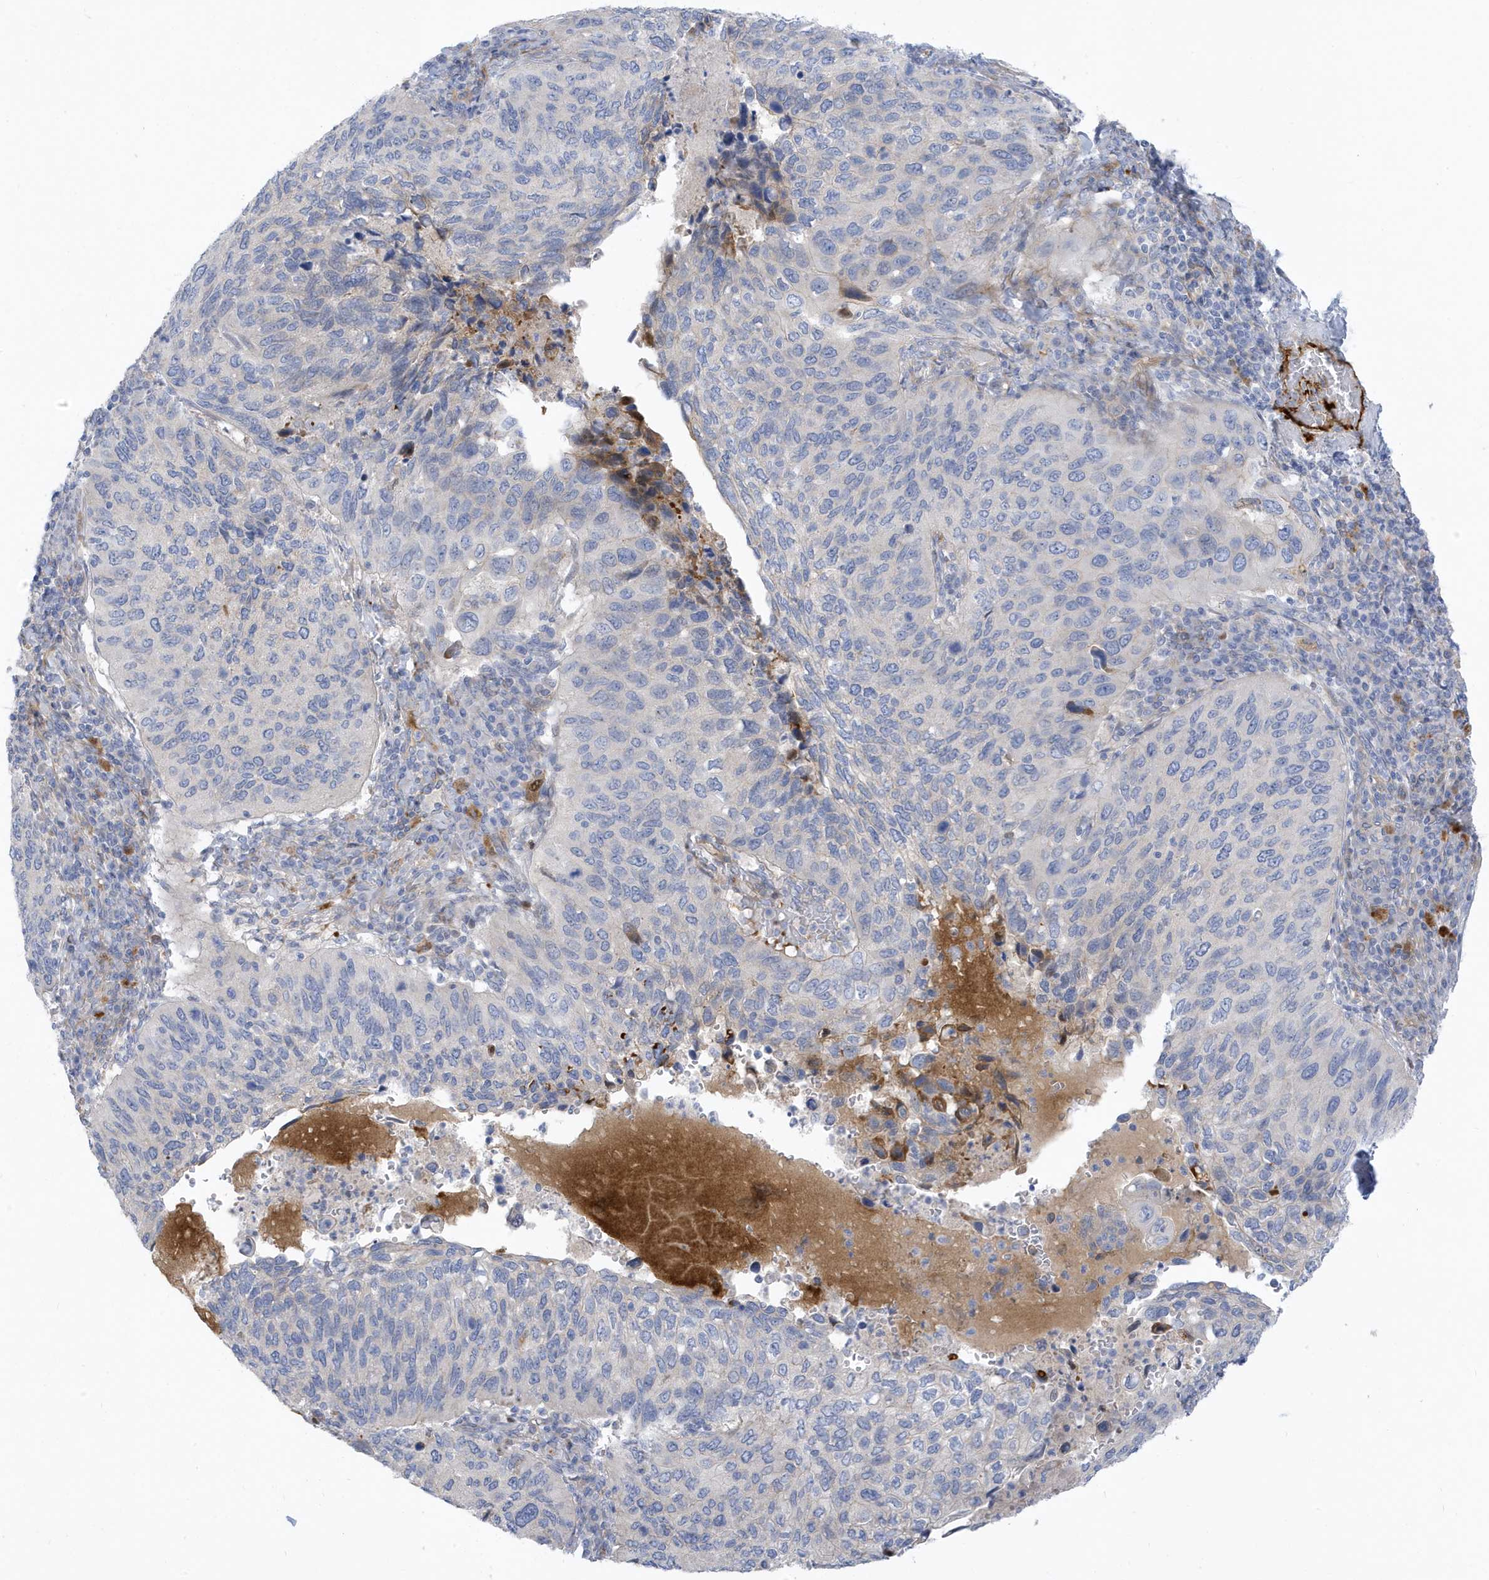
{"staining": {"intensity": "negative", "quantity": "none", "location": "none"}, "tissue": "cervical cancer", "cell_type": "Tumor cells", "image_type": "cancer", "snomed": [{"axis": "morphology", "description": "Squamous cell carcinoma, NOS"}, {"axis": "topography", "description": "Cervix"}], "caption": "Immunohistochemistry histopathology image of neoplastic tissue: human cervical cancer (squamous cell carcinoma) stained with DAB (3,3'-diaminobenzidine) reveals no significant protein expression in tumor cells.", "gene": "ATP13A5", "patient": {"sex": "female", "age": 38}}